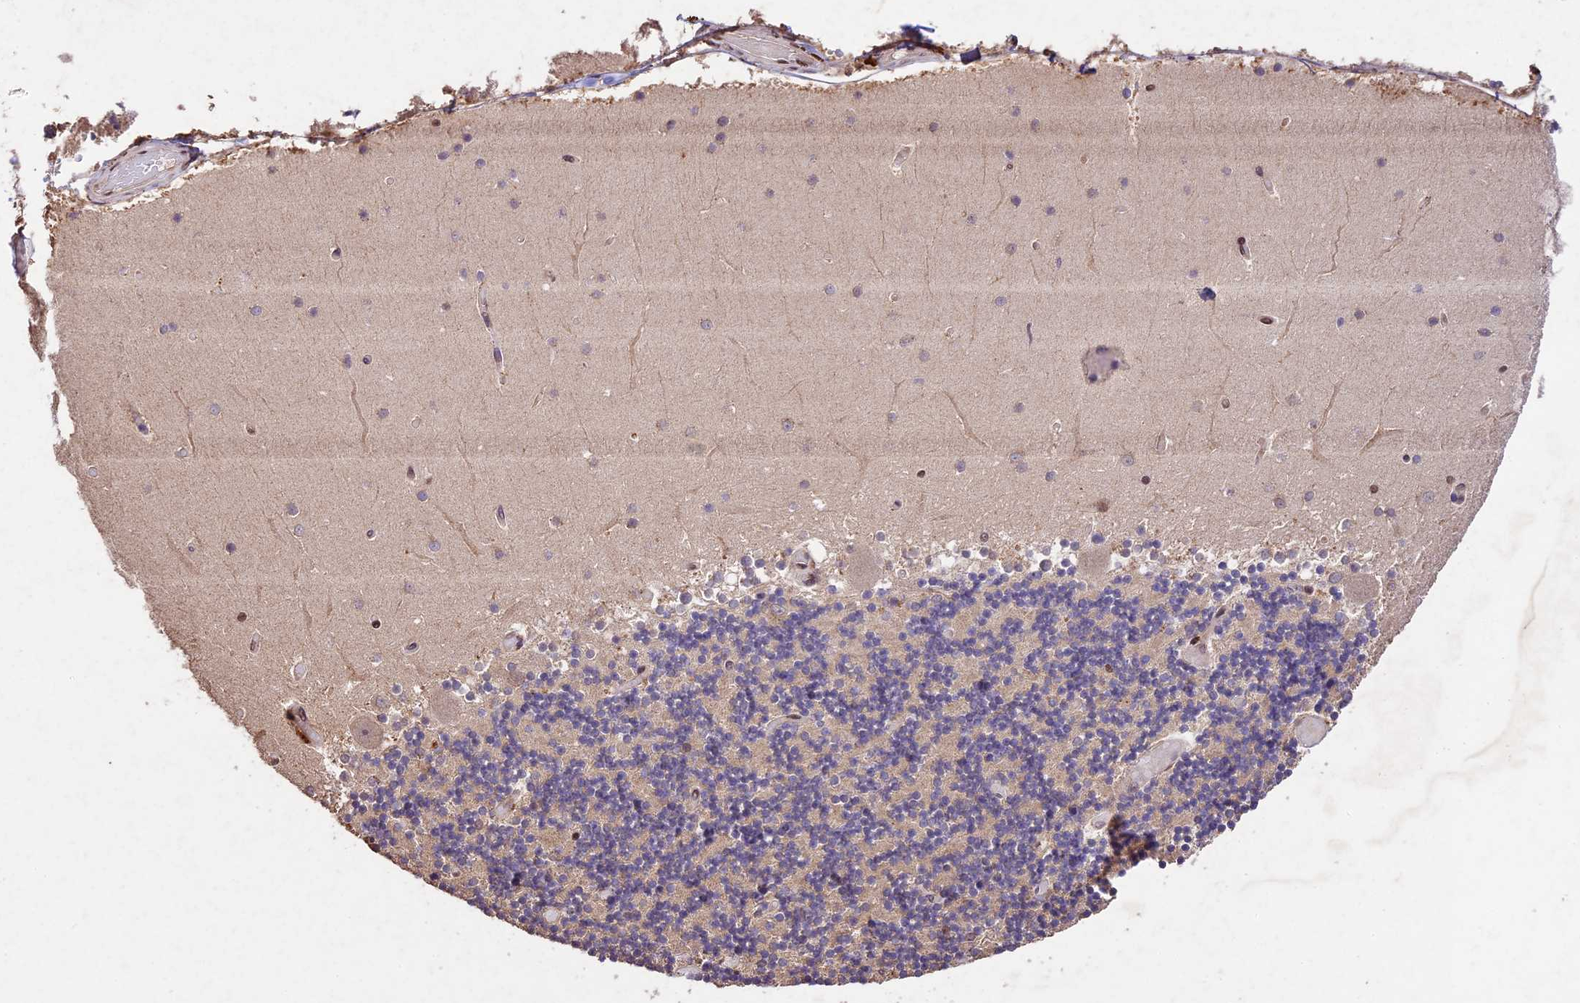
{"staining": {"intensity": "moderate", "quantity": "<25%", "location": "cytoplasmic/membranous,nuclear"}, "tissue": "cerebellum", "cell_type": "Cells in granular layer", "image_type": "normal", "snomed": [{"axis": "morphology", "description": "Normal tissue, NOS"}, {"axis": "topography", "description": "Cerebellum"}], "caption": "High-magnification brightfield microscopy of normal cerebellum stained with DAB (brown) and counterstained with hematoxylin (blue). cells in granular layer exhibit moderate cytoplasmic/membranous,nuclear expression is seen in about<25% of cells.", "gene": "CDKN2AIP", "patient": {"sex": "female", "age": 28}}